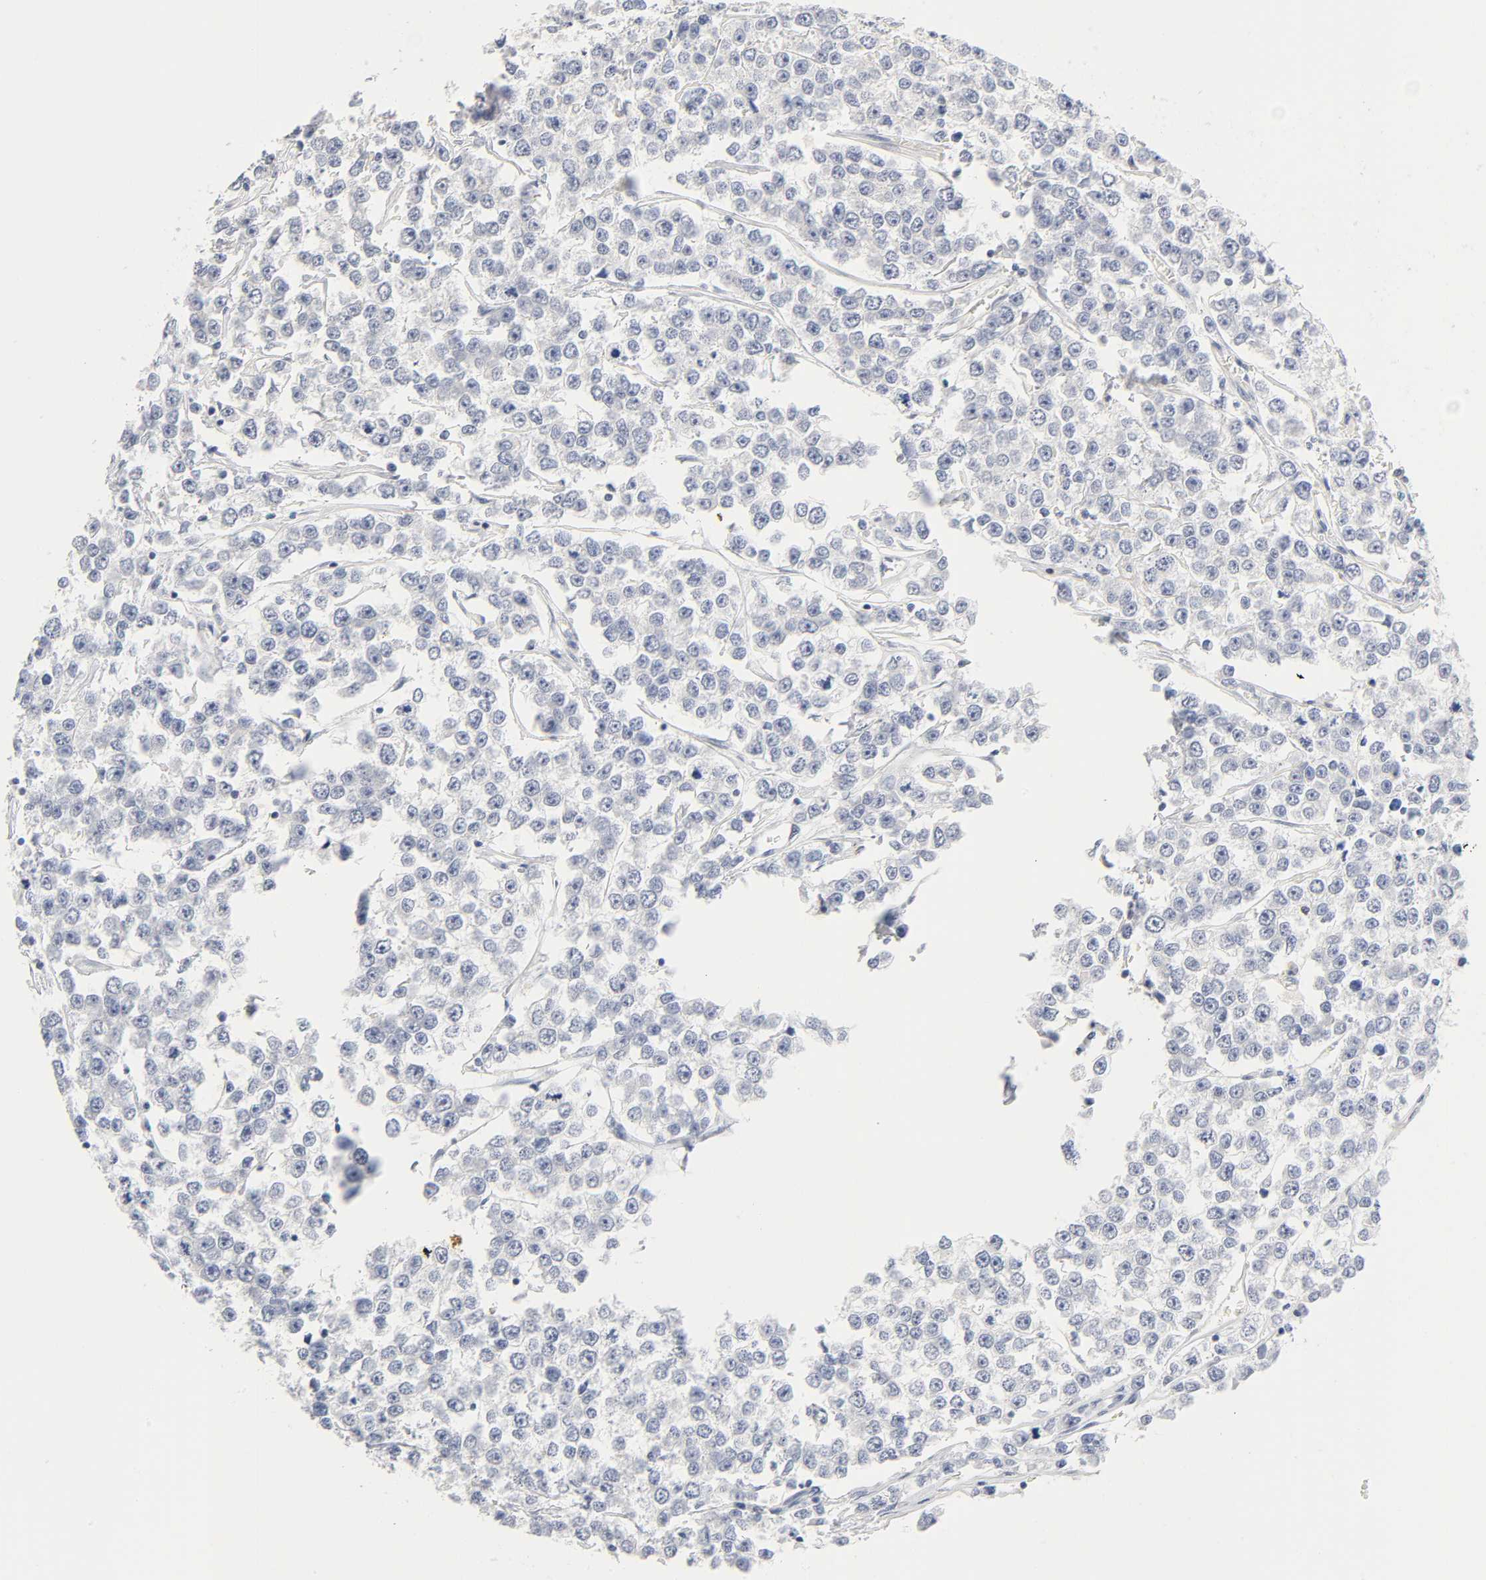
{"staining": {"intensity": "negative", "quantity": "none", "location": "none"}, "tissue": "testis cancer", "cell_type": "Tumor cells", "image_type": "cancer", "snomed": [{"axis": "morphology", "description": "Seminoma, NOS"}, {"axis": "morphology", "description": "Carcinoma, Embryonal, NOS"}, {"axis": "topography", "description": "Testis"}], "caption": "High power microscopy histopathology image of an IHC image of testis cancer (seminoma), revealing no significant staining in tumor cells.", "gene": "NFATC1", "patient": {"sex": "male", "age": 52}}